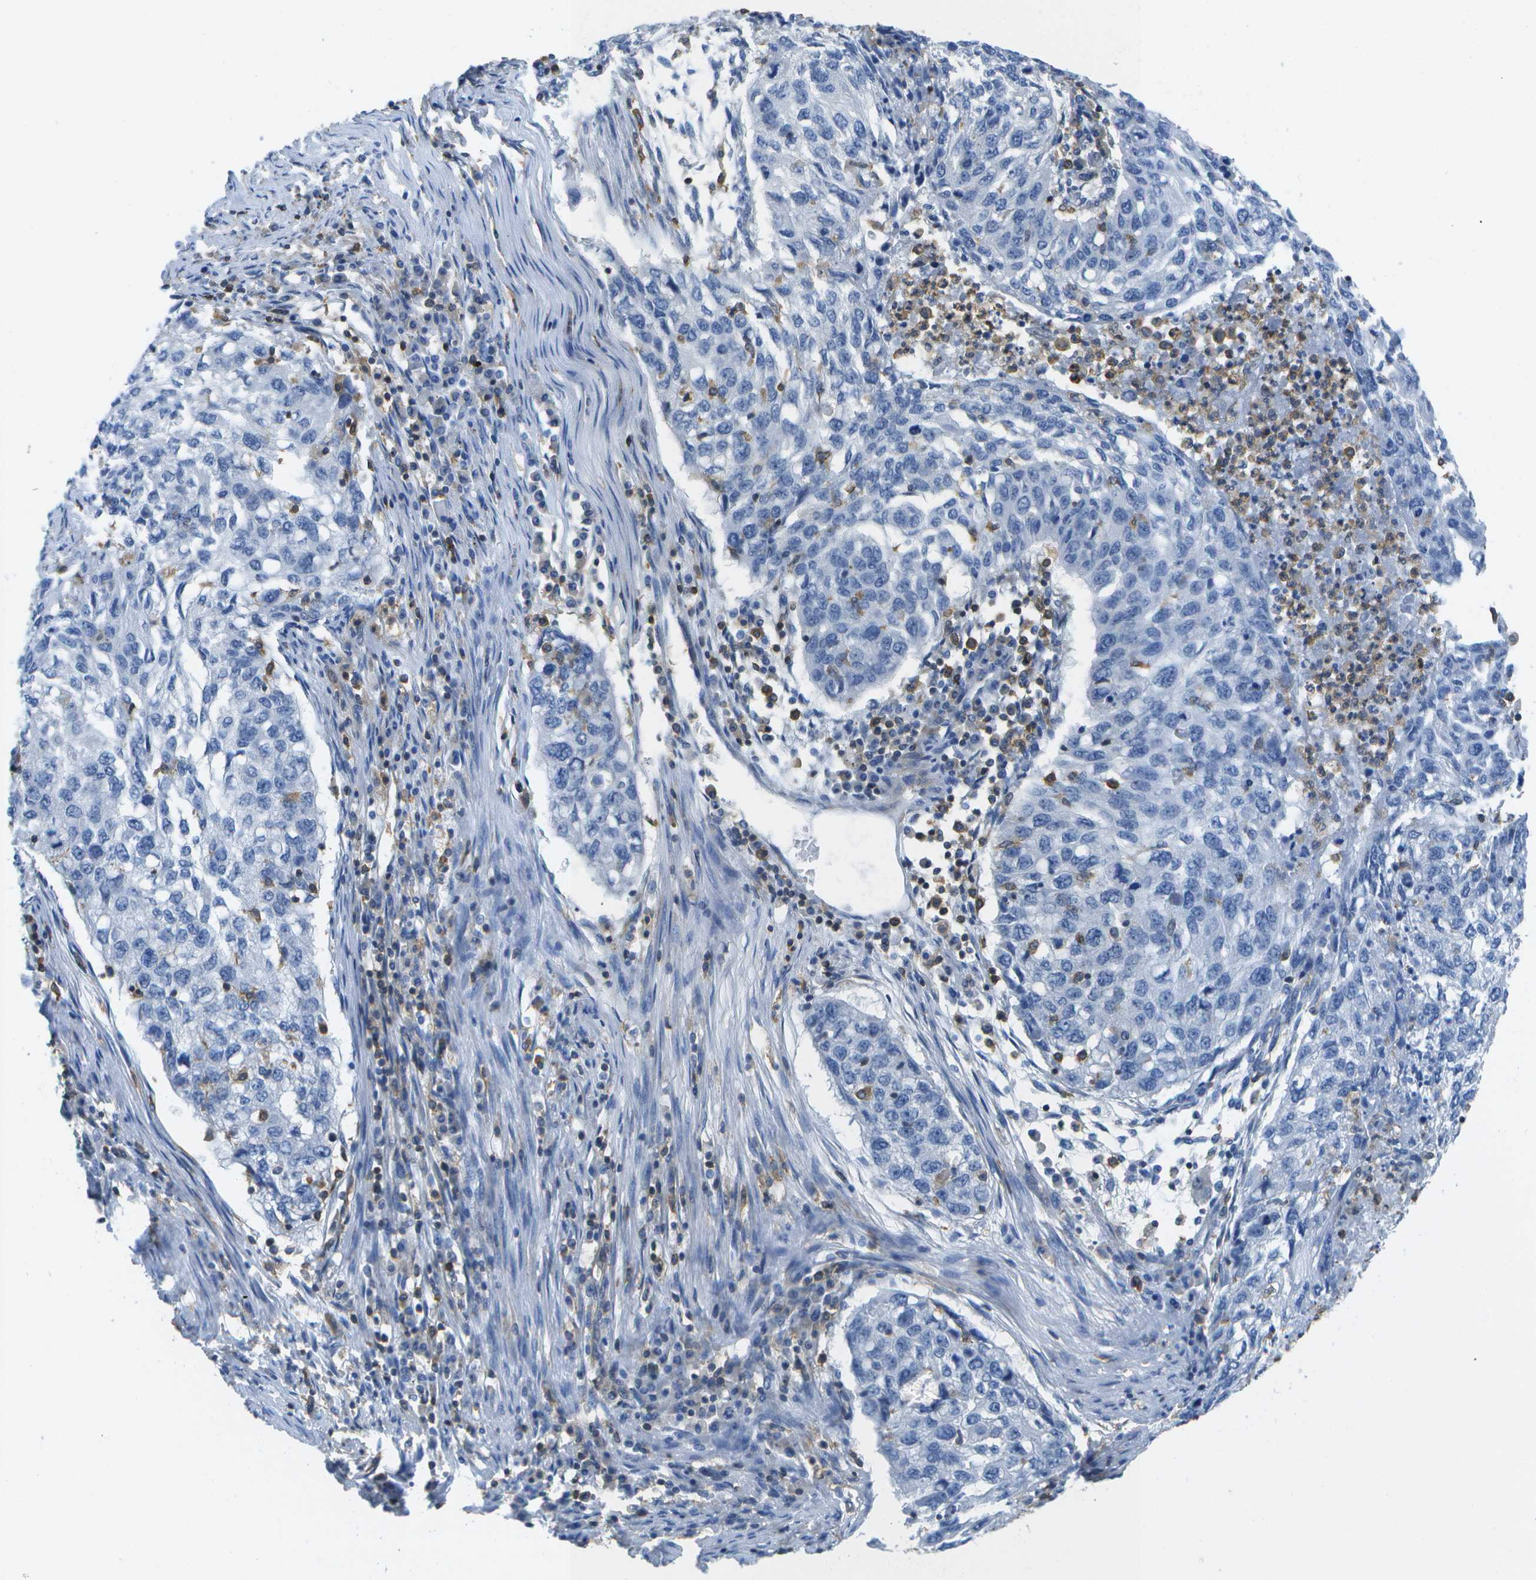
{"staining": {"intensity": "negative", "quantity": "none", "location": "none"}, "tissue": "lung cancer", "cell_type": "Tumor cells", "image_type": "cancer", "snomed": [{"axis": "morphology", "description": "Squamous cell carcinoma, NOS"}, {"axis": "topography", "description": "Lung"}], "caption": "IHC micrograph of neoplastic tissue: lung cancer (squamous cell carcinoma) stained with DAB (3,3'-diaminobenzidine) reveals no significant protein positivity in tumor cells.", "gene": "RCSD1", "patient": {"sex": "female", "age": 63}}